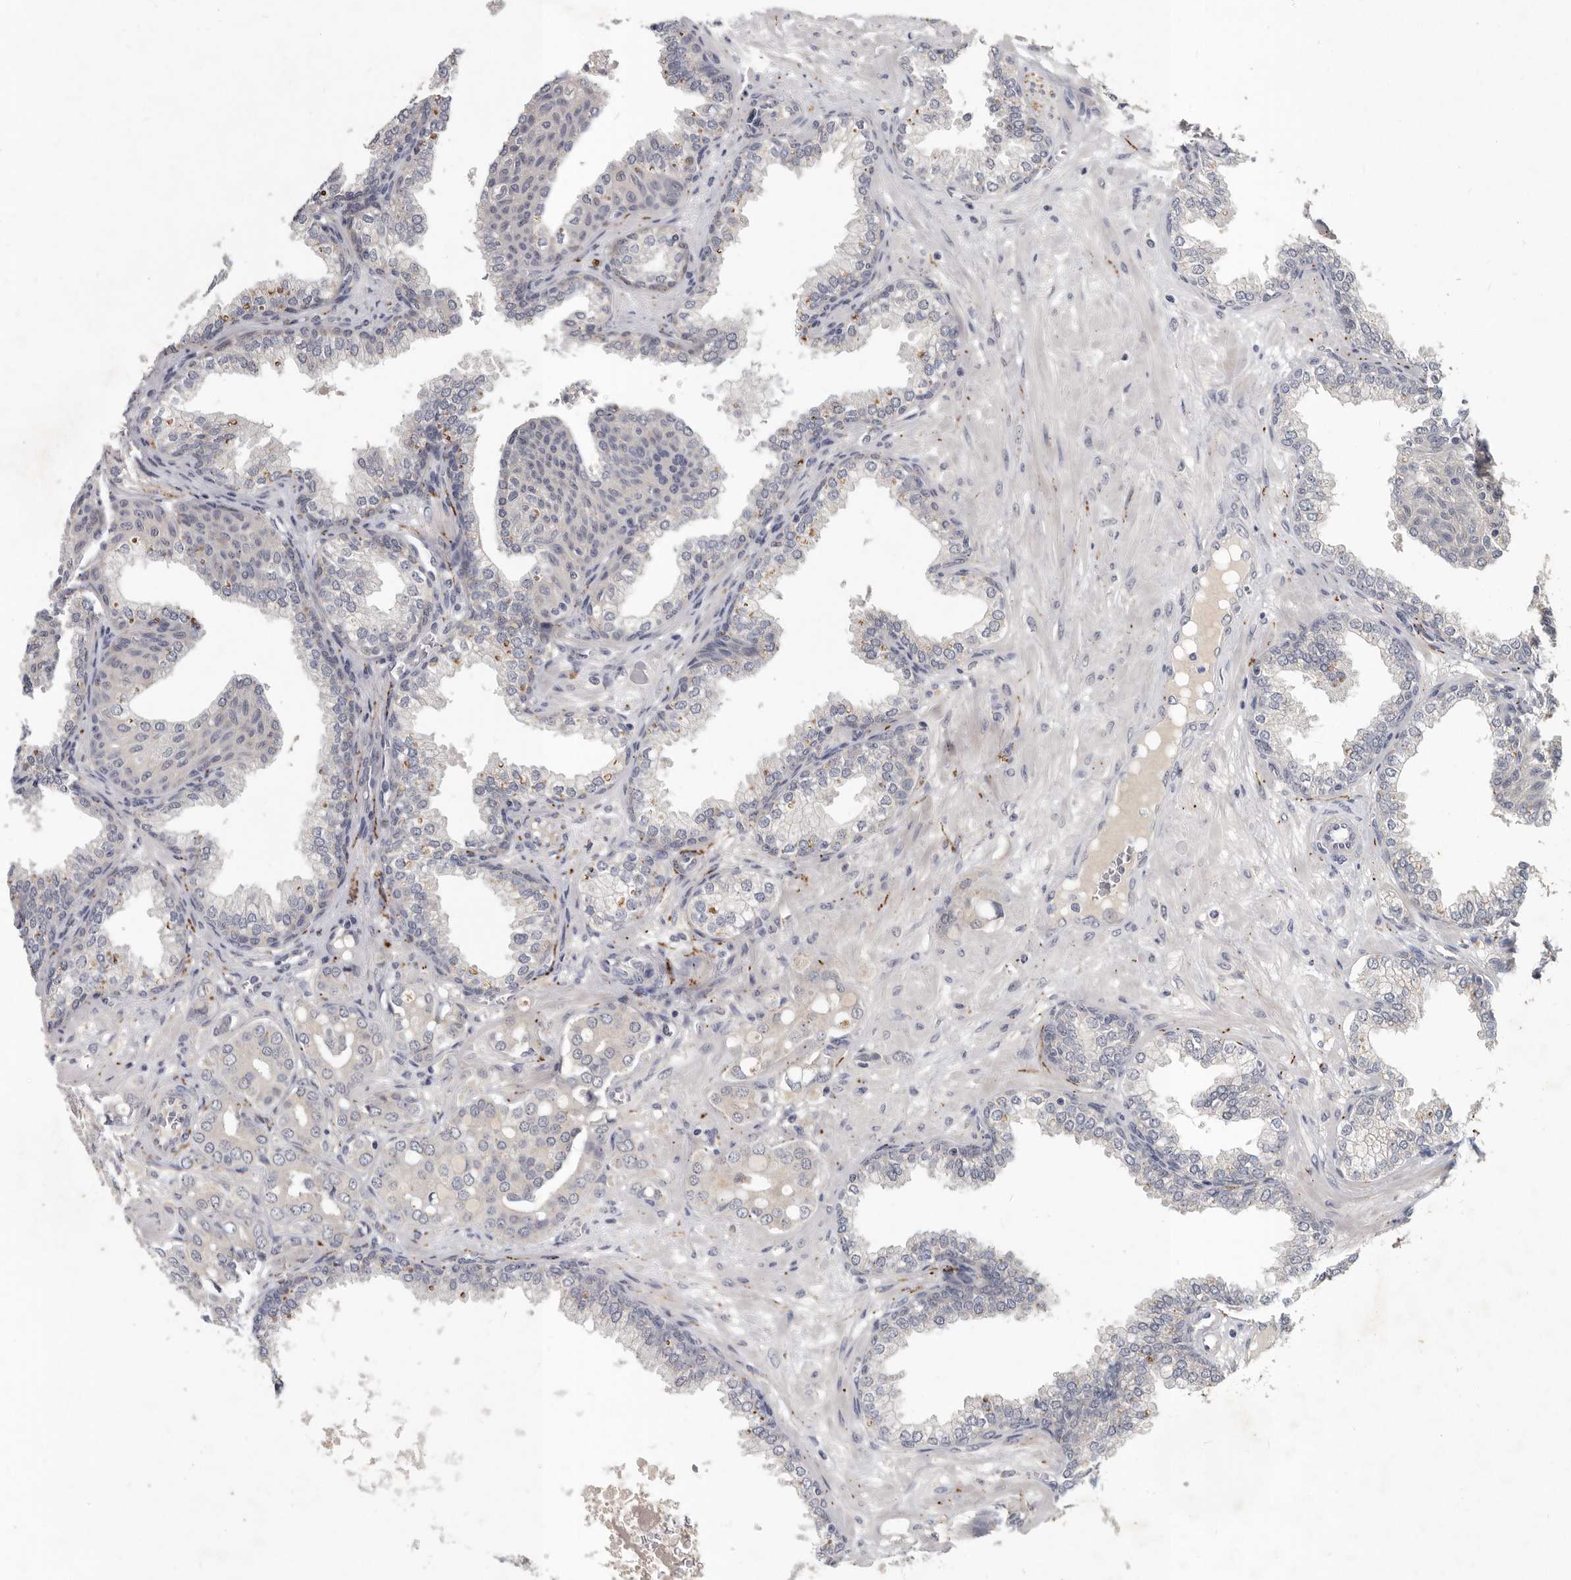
{"staining": {"intensity": "negative", "quantity": "none", "location": "none"}, "tissue": "prostate cancer", "cell_type": "Tumor cells", "image_type": "cancer", "snomed": [{"axis": "morphology", "description": "Adenocarcinoma, High grade"}, {"axis": "topography", "description": "Prostate"}], "caption": "Immunohistochemistry histopathology image of neoplastic tissue: adenocarcinoma (high-grade) (prostate) stained with DAB (3,3'-diaminobenzidine) demonstrates no significant protein expression in tumor cells.", "gene": "SLC22A1", "patient": {"sex": "male", "age": 52}}